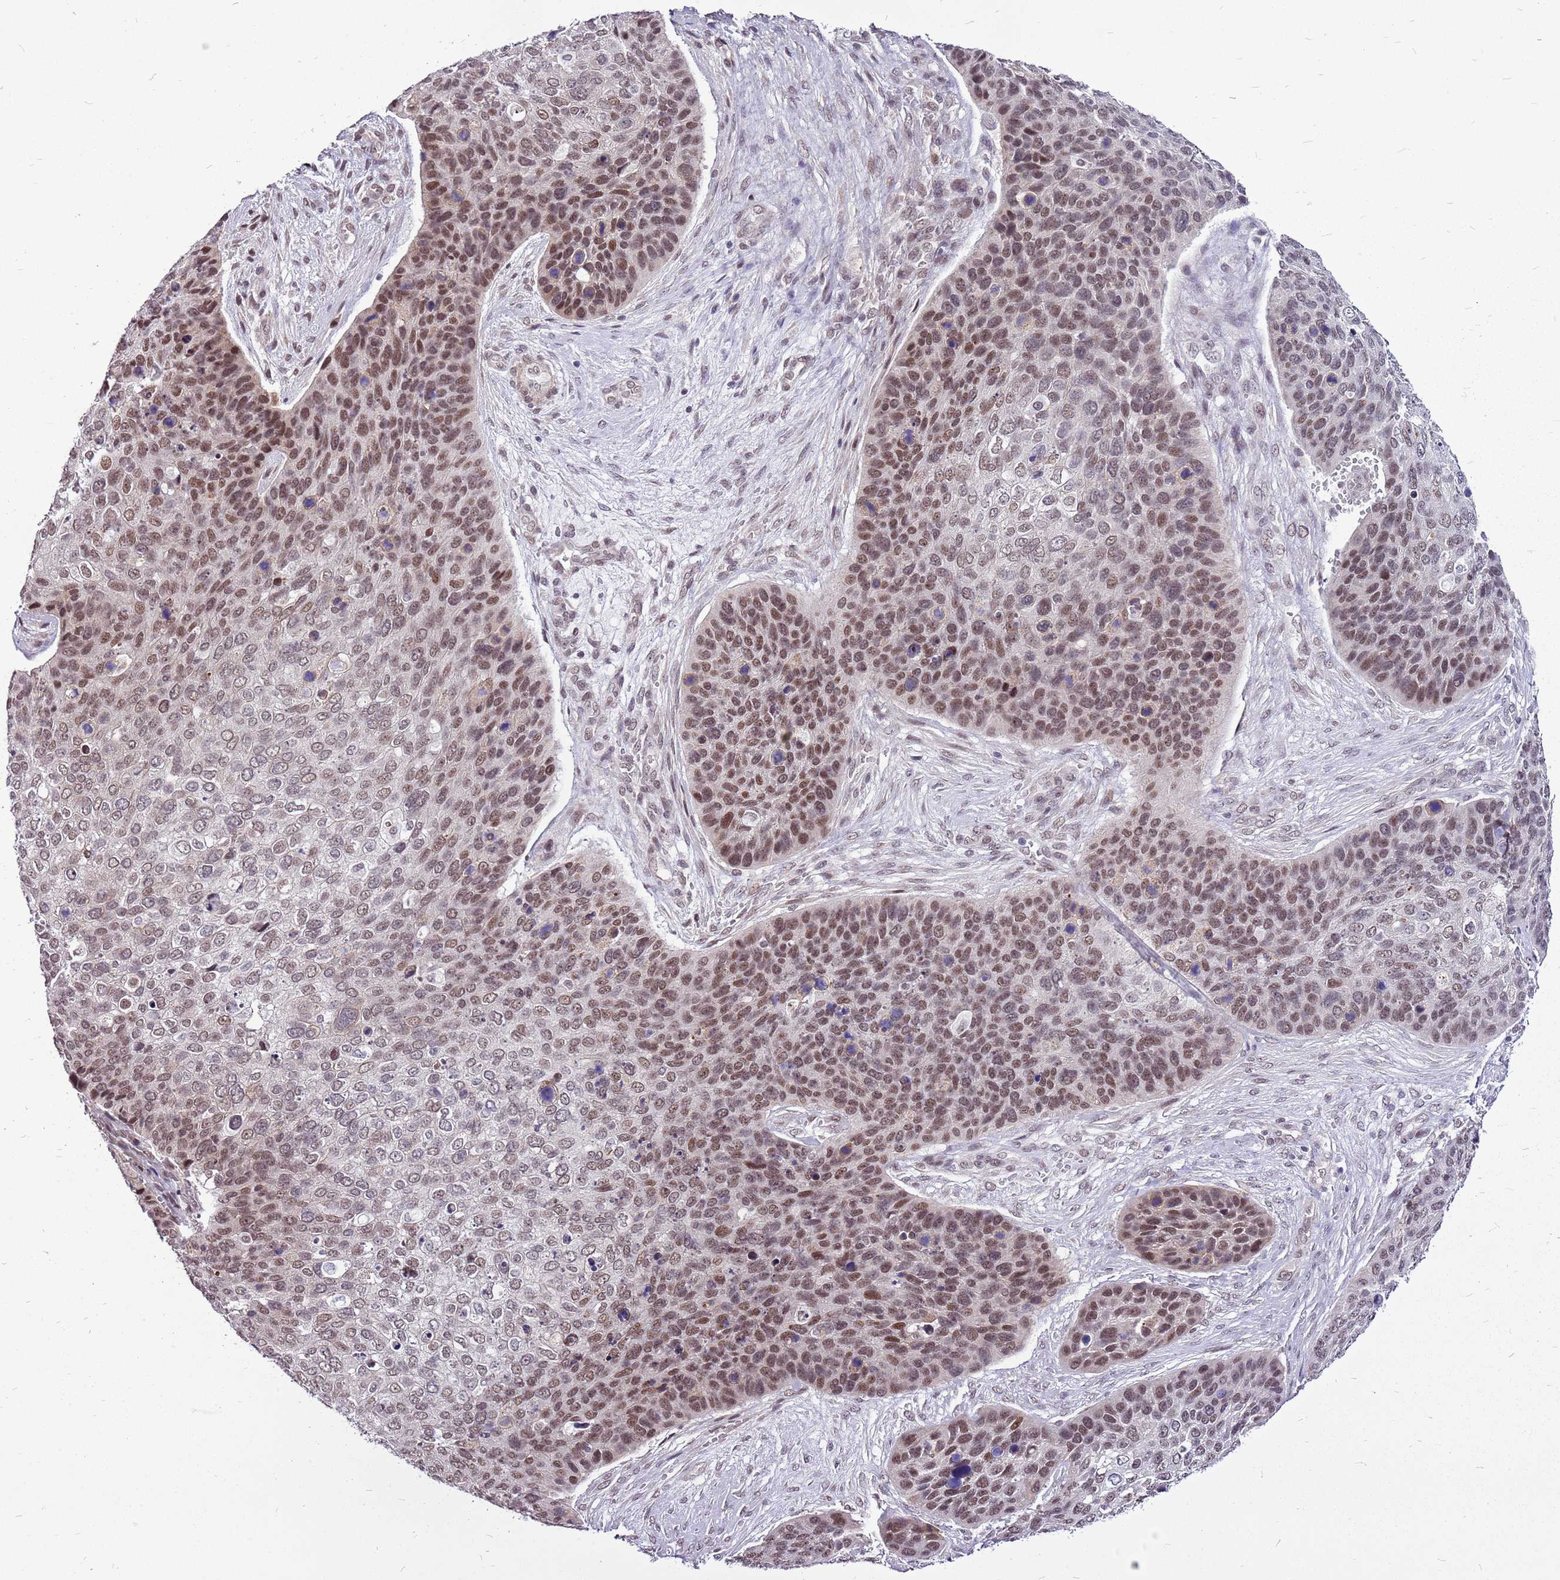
{"staining": {"intensity": "moderate", "quantity": "25%-75%", "location": "nuclear"}, "tissue": "skin cancer", "cell_type": "Tumor cells", "image_type": "cancer", "snomed": [{"axis": "morphology", "description": "Basal cell carcinoma"}, {"axis": "topography", "description": "Skin"}], "caption": "There is medium levels of moderate nuclear positivity in tumor cells of skin basal cell carcinoma, as demonstrated by immunohistochemical staining (brown color).", "gene": "CCDC166", "patient": {"sex": "female", "age": 74}}